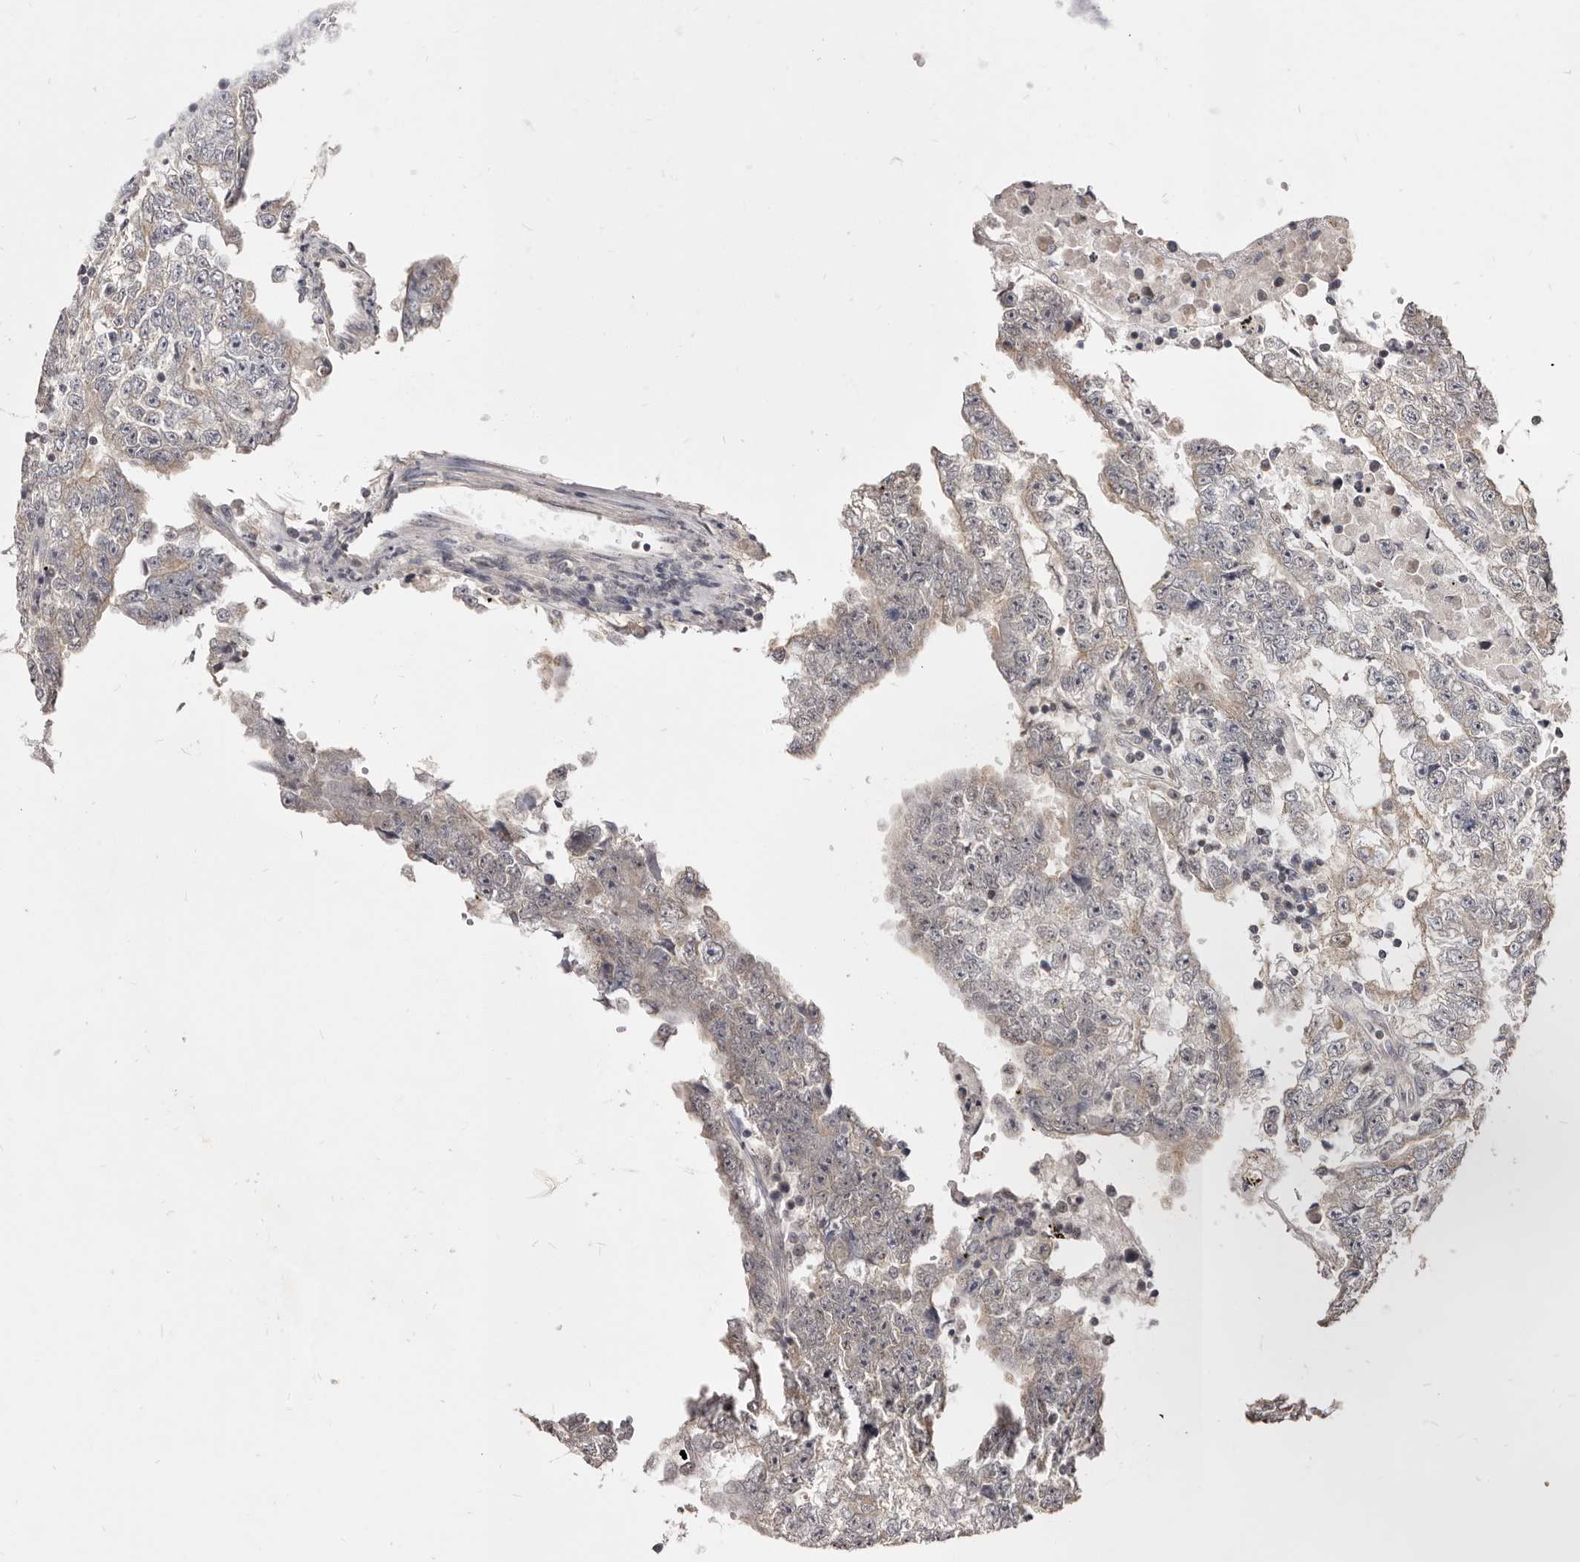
{"staining": {"intensity": "negative", "quantity": "none", "location": "none"}, "tissue": "testis cancer", "cell_type": "Tumor cells", "image_type": "cancer", "snomed": [{"axis": "morphology", "description": "Carcinoma, Embryonal, NOS"}, {"axis": "topography", "description": "Testis"}], "caption": "Embryonal carcinoma (testis) stained for a protein using immunohistochemistry exhibits no expression tumor cells.", "gene": "THUMPD1", "patient": {"sex": "male", "age": 25}}